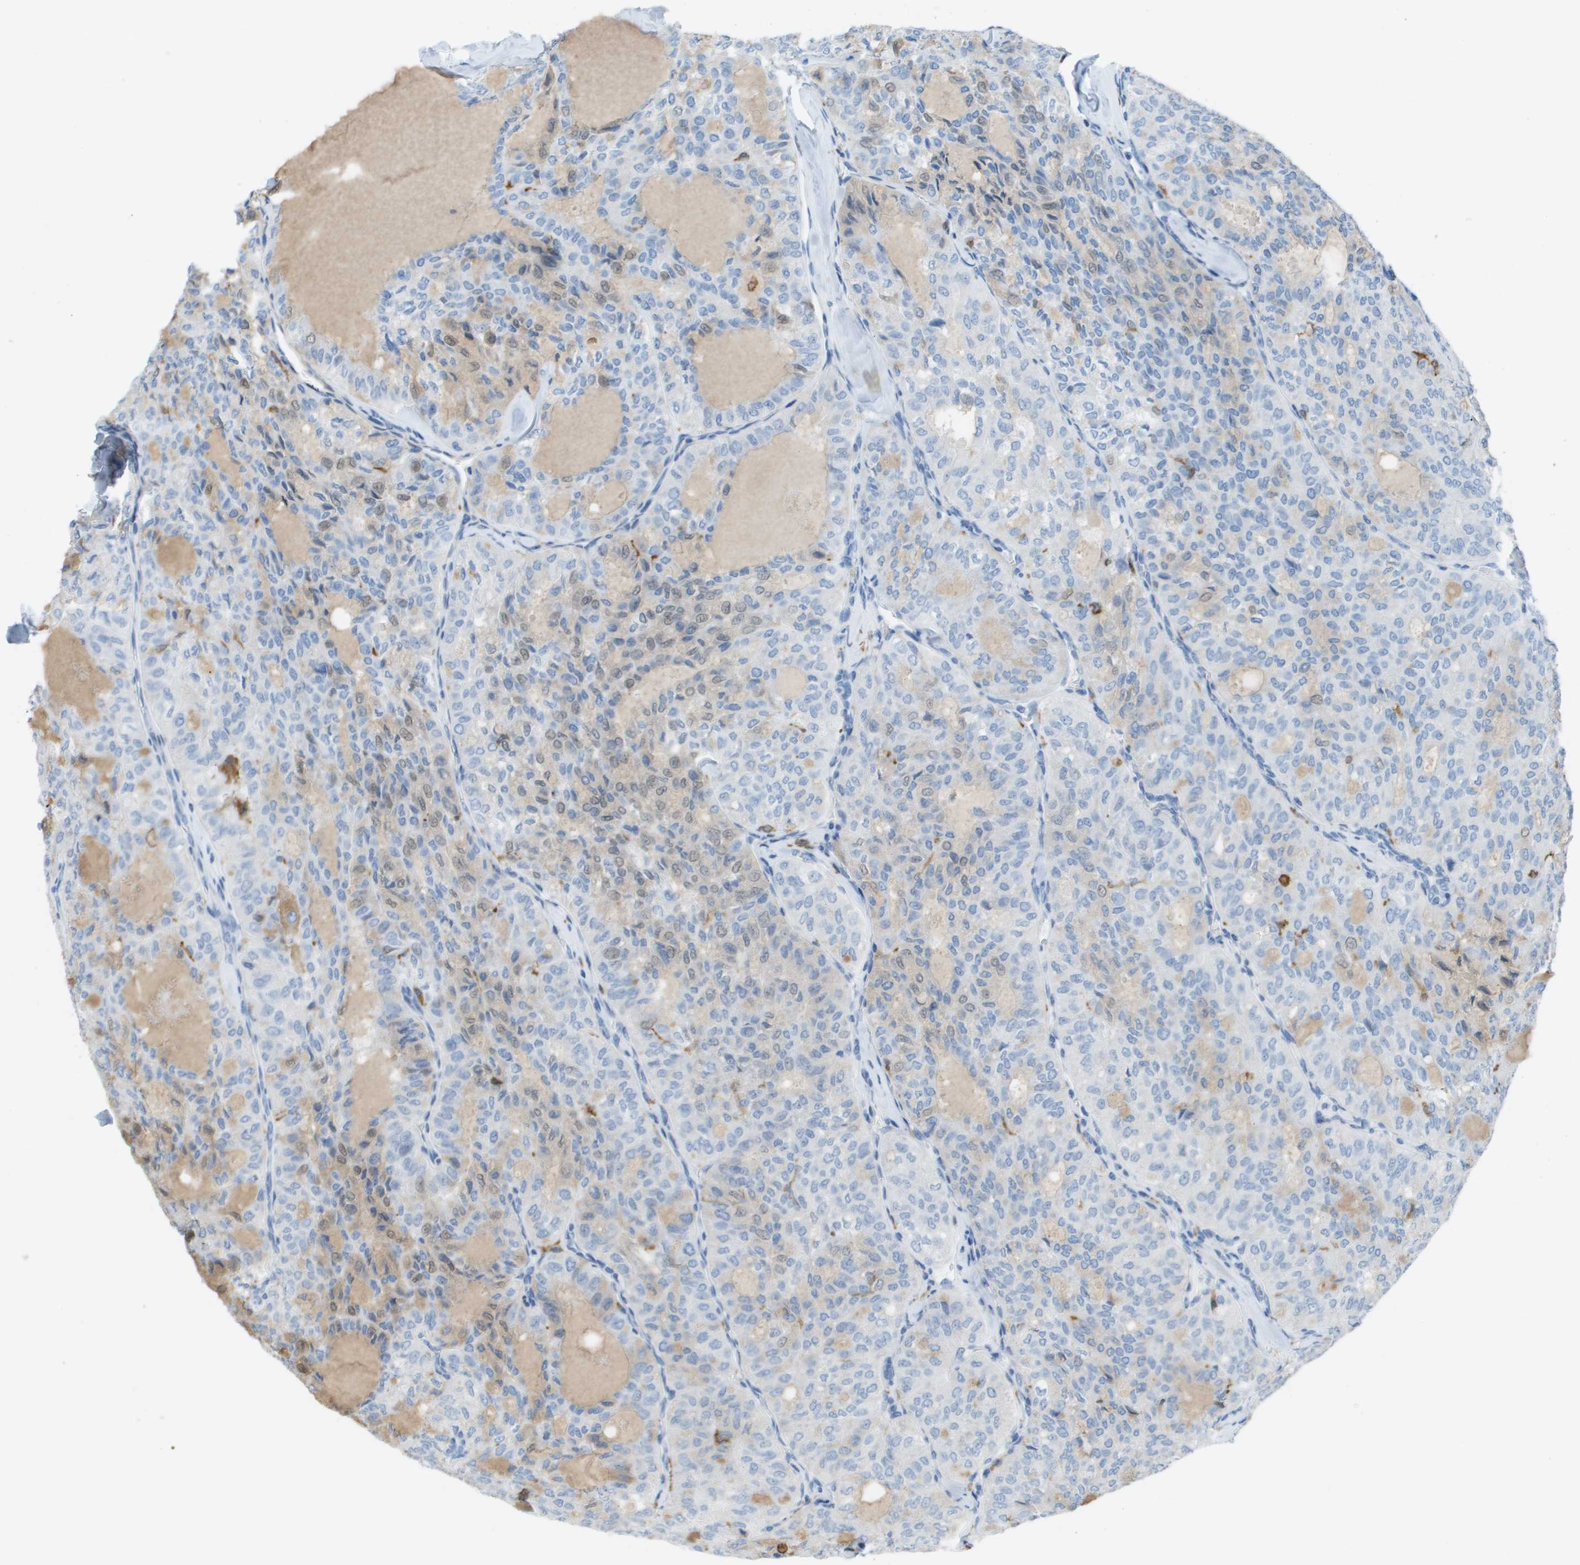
{"staining": {"intensity": "weak", "quantity": "<25%", "location": "cytoplasmic/membranous,nuclear"}, "tissue": "thyroid cancer", "cell_type": "Tumor cells", "image_type": "cancer", "snomed": [{"axis": "morphology", "description": "Follicular adenoma carcinoma, NOS"}, {"axis": "topography", "description": "Thyroid gland"}], "caption": "The immunohistochemistry image has no significant expression in tumor cells of thyroid follicular adenoma carcinoma tissue.", "gene": "ZBTB43", "patient": {"sex": "male", "age": 75}}